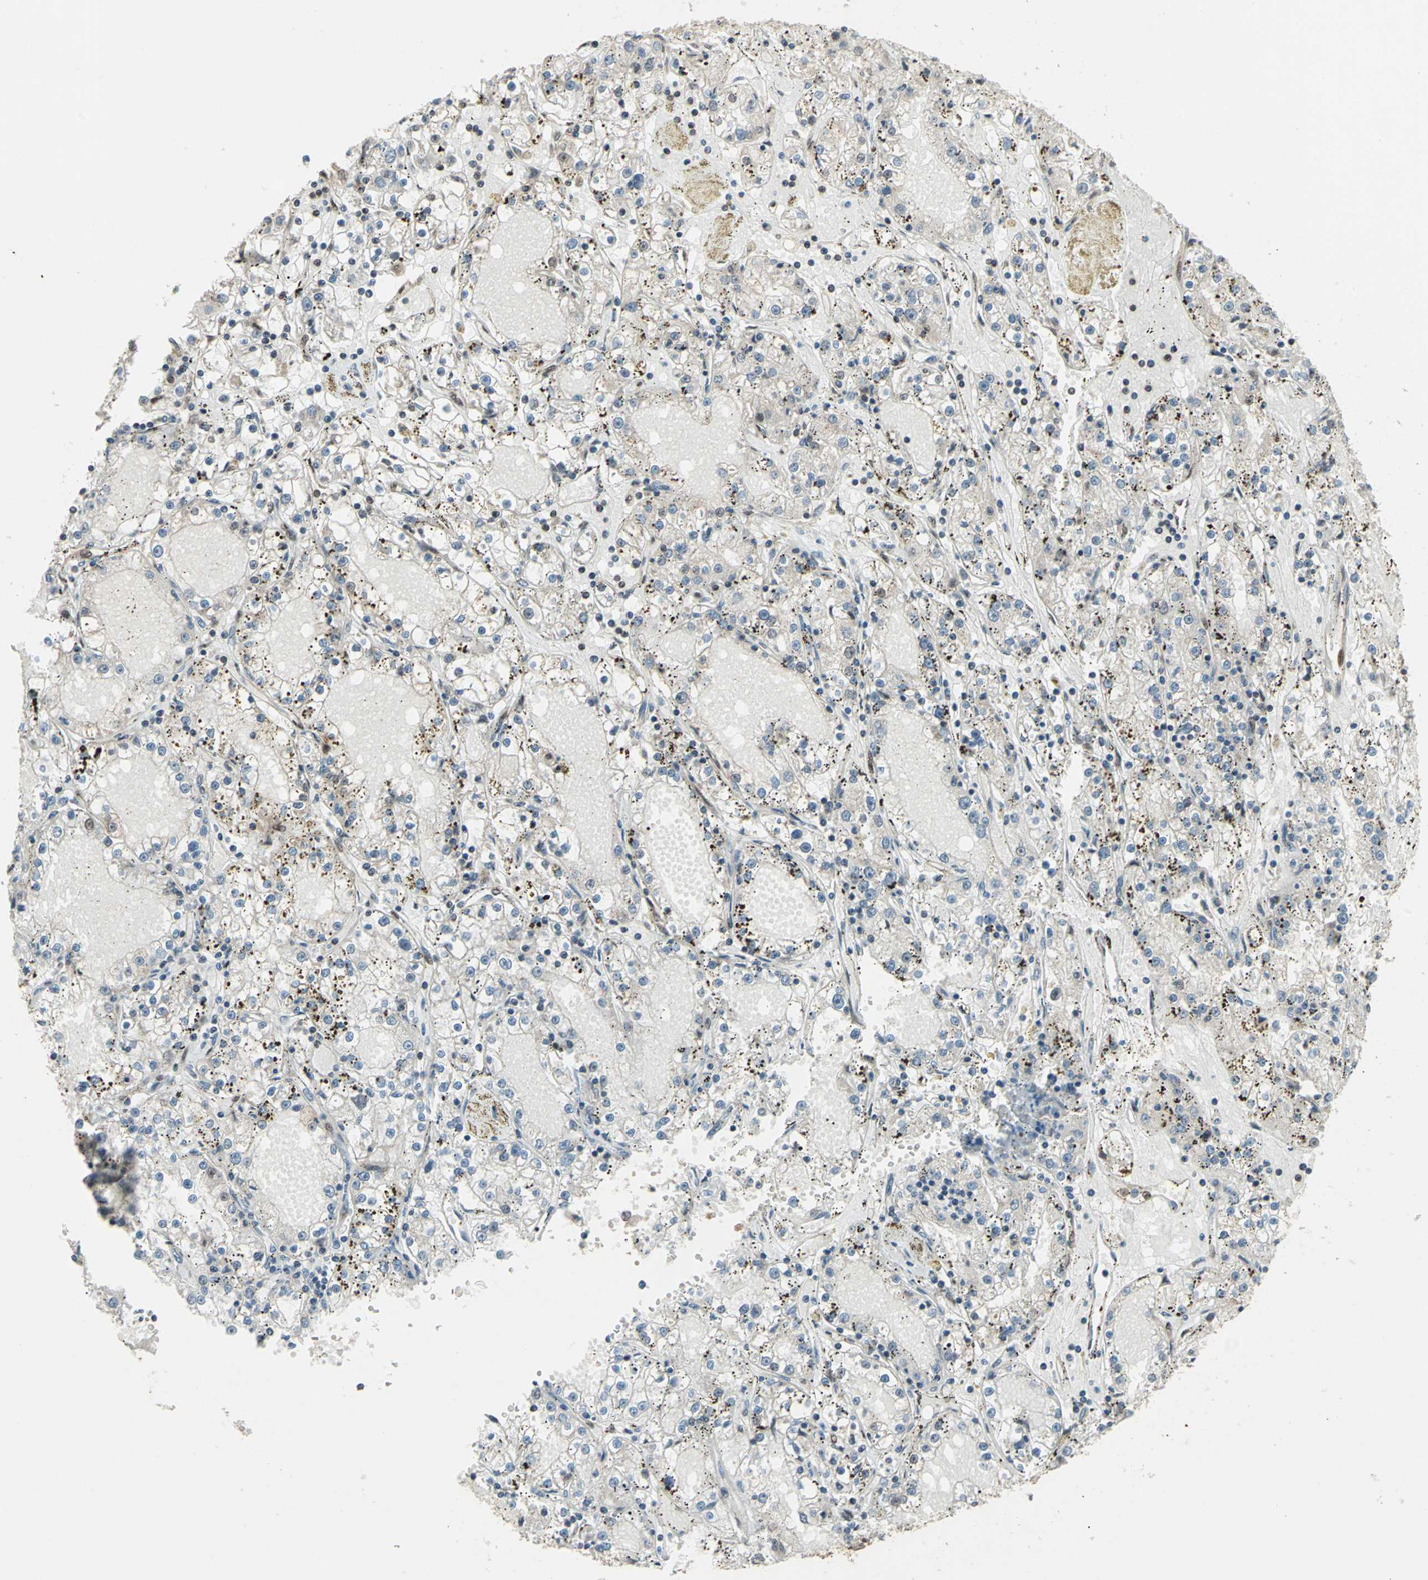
{"staining": {"intensity": "weak", "quantity": "<25%", "location": "cytoplasmic/membranous"}, "tissue": "renal cancer", "cell_type": "Tumor cells", "image_type": "cancer", "snomed": [{"axis": "morphology", "description": "Adenocarcinoma, NOS"}, {"axis": "topography", "description": "Kidney"}], "caption": "Renal cancer (adenocarcinoma) was stained to show a protein in brown. There is no significant staining in tumor cells.", "gene": "COPS5", "patient": {"sex": "male", "age": 56}}